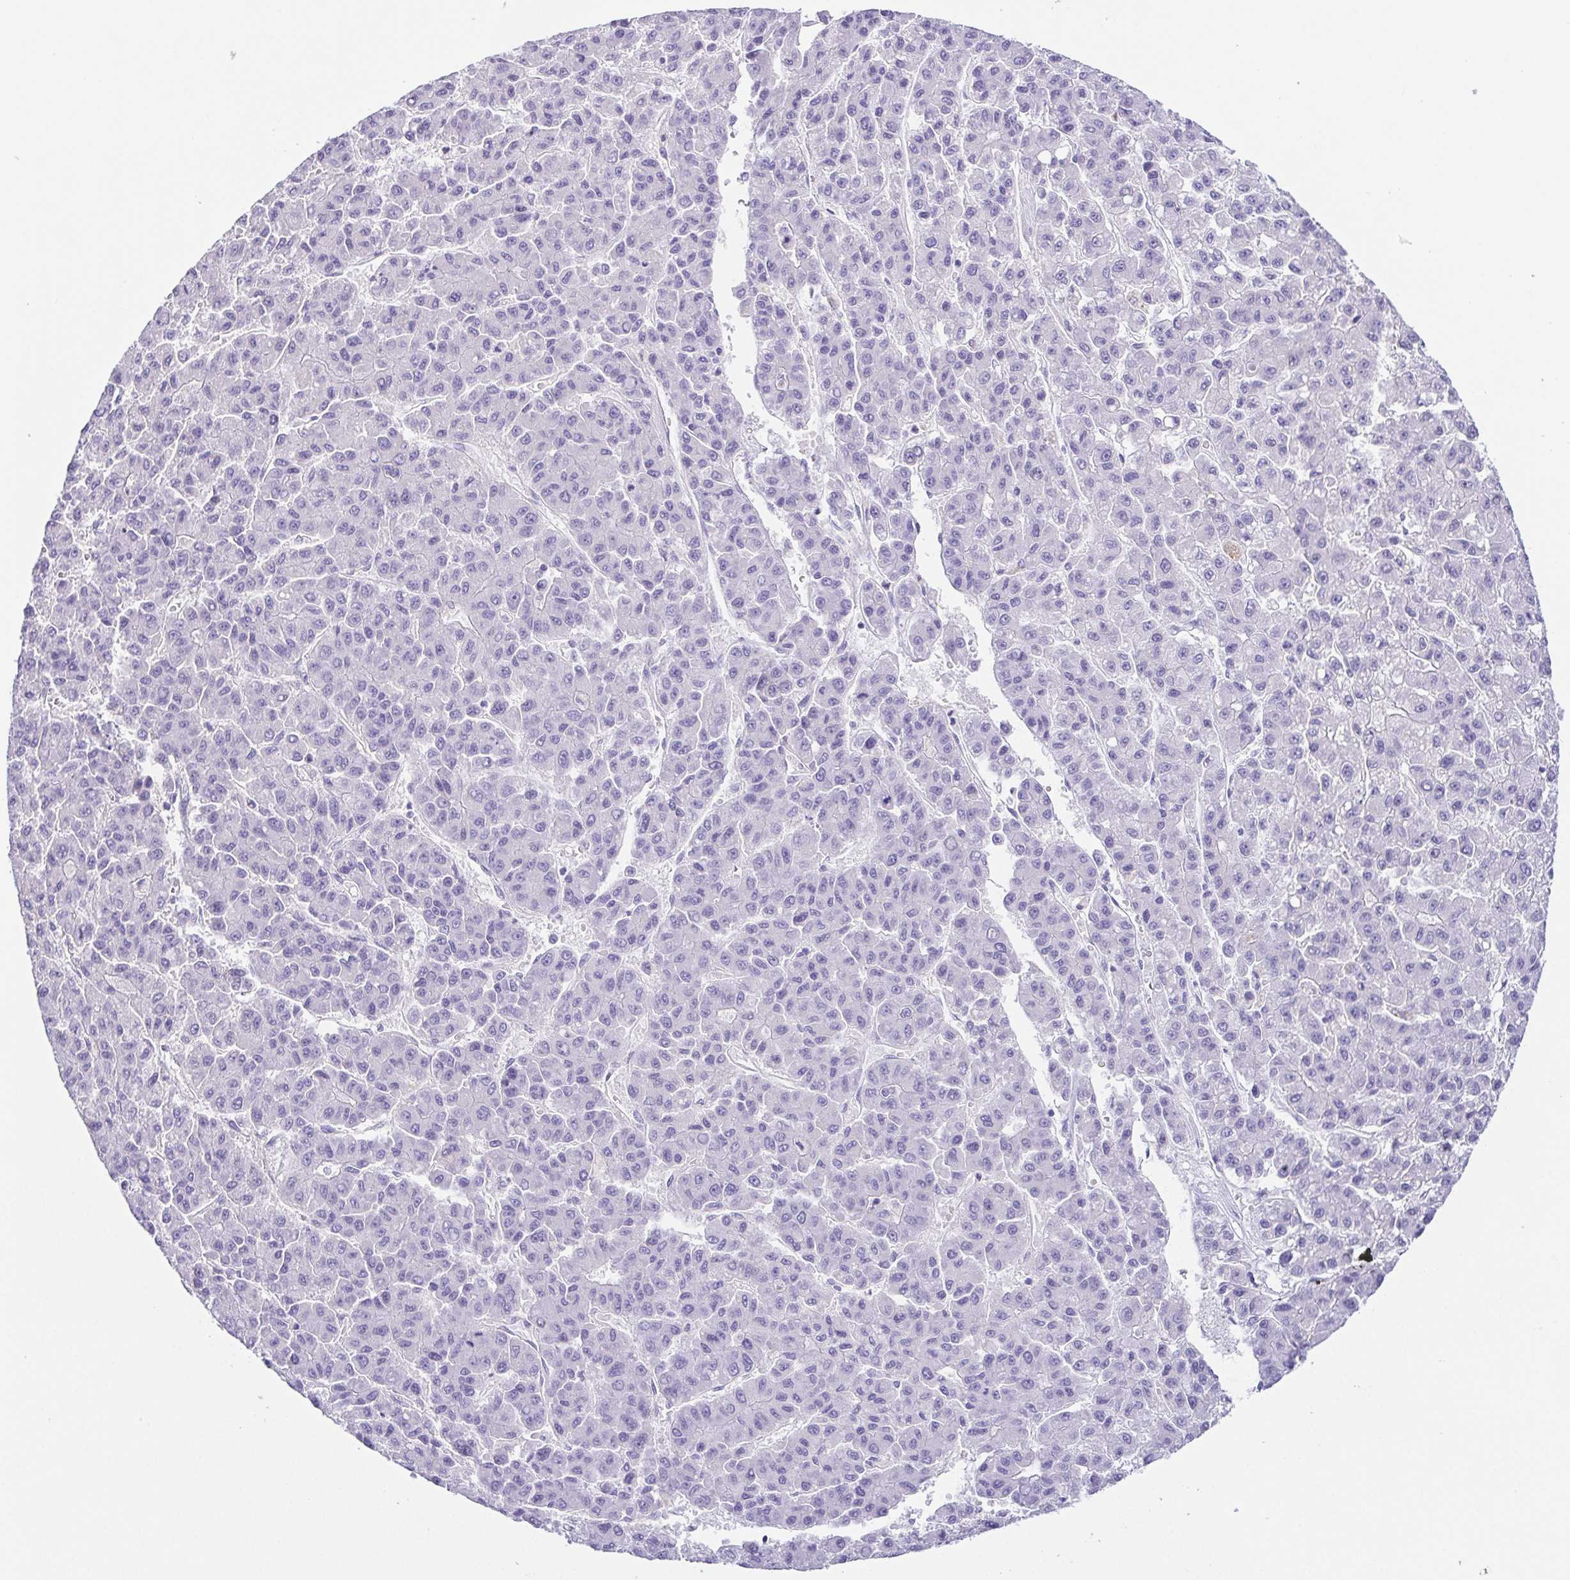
{"staining": {"intensity": "negative", "quantity": "none", "location": "none"}, "tissue": "liver cancer", "cell_type": "Tumor cells", "image_type": "cancer", "snomed": [{"axis": "morphology", "description": "Carcinoma, Hepatocellular, NOS"}, {"axis": "topography", "description": "Liver"}], "caption": "An image of human liver cancer (hepatocellular carcinoma) is negative for staining in tumor cells.", "gene": "KRTDAP", "patient": {"sex": "male", "age": 70}}